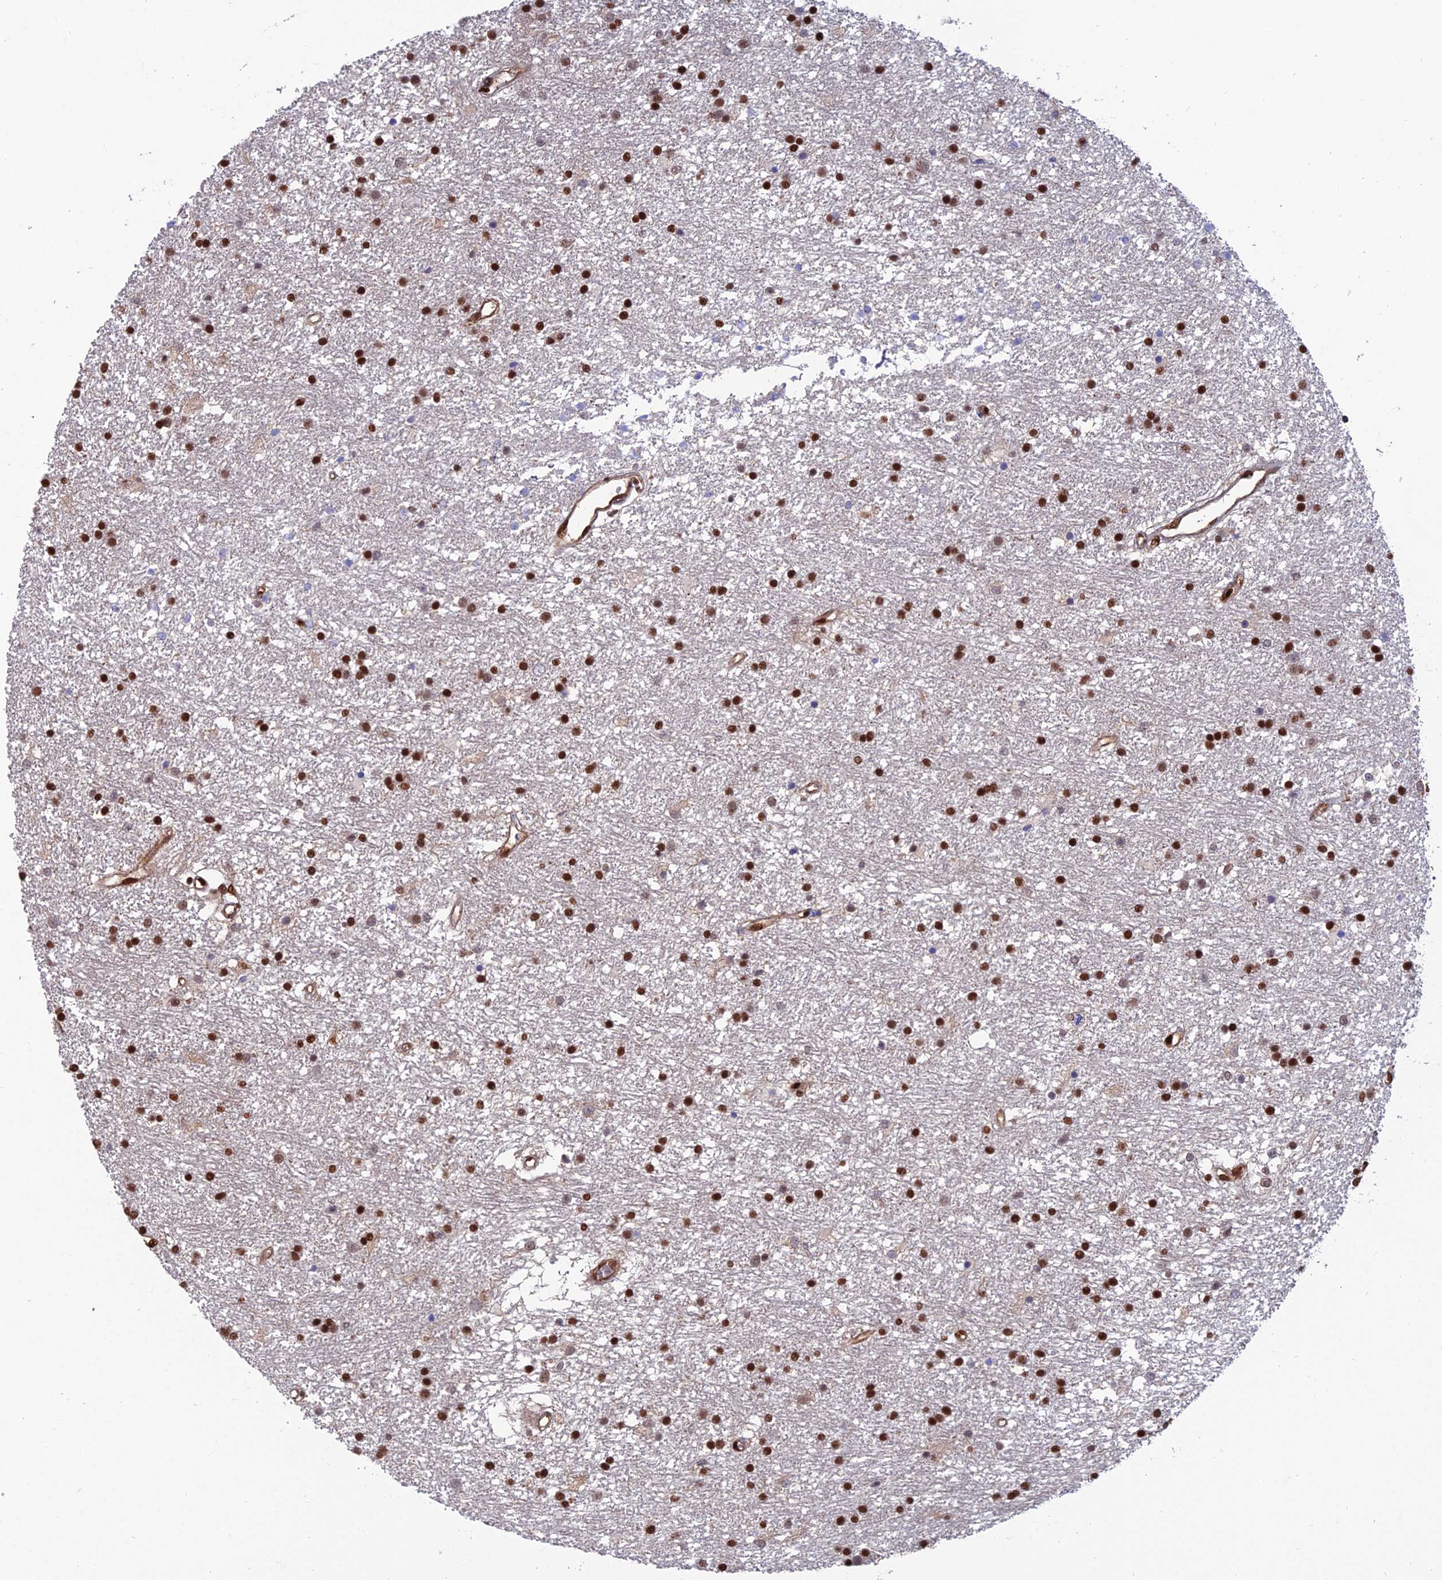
{"staining": {"intensity": "strong", "quantity": ">75%", "location": "nuclear"}, "tissue": "glioma", "cell_type": "Tumor cells", "image_type": "cancer", "snomed": [{"axis": "morphology", "description": "Glioma, malignant, High grade"}, {"axis": "topography", "description": "Brain"}], "caption": "Human high-grade glioma (malignant) stained with a brown dye demonstrates strong nuclear positive expression in about >75% of tumor cells.", "gene": "DNPEP", "patient": {"sex": "male", "age": 77}}